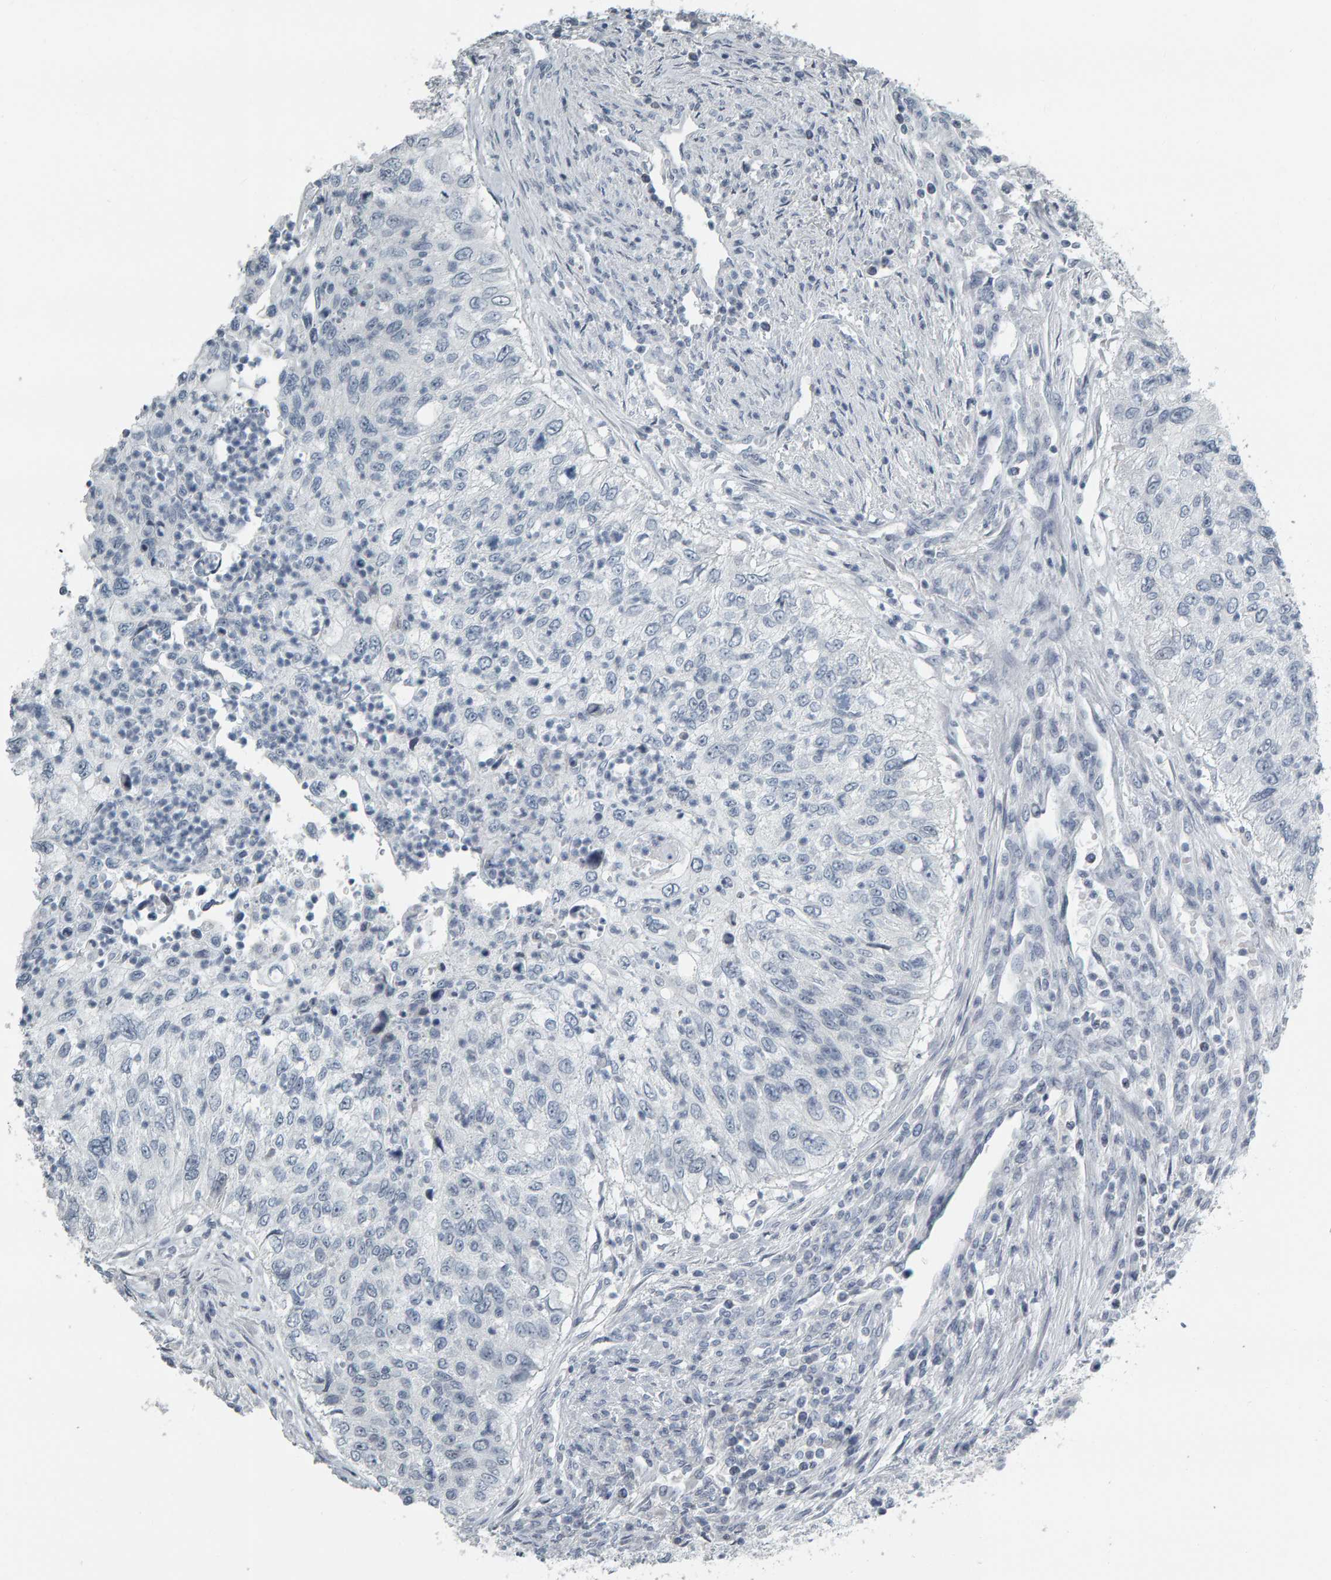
{"staining": {"intensity": "negative", "quantity": "none", "location": "none"}, "tissue": "urothelial cancer", "cell_type": "Tumor cells", "image_type": "cancer", "snomed": [{"axis": "morphology", "description": "Urothelial carcinoma, High grade"}, {"axis": "topography", "description": "Urinary bladder"}], "caption": "Tumor cells show no significant expression in urothelial cancer.", "gene": "PYY", "patient": {"sex": "female", "age": 60}}